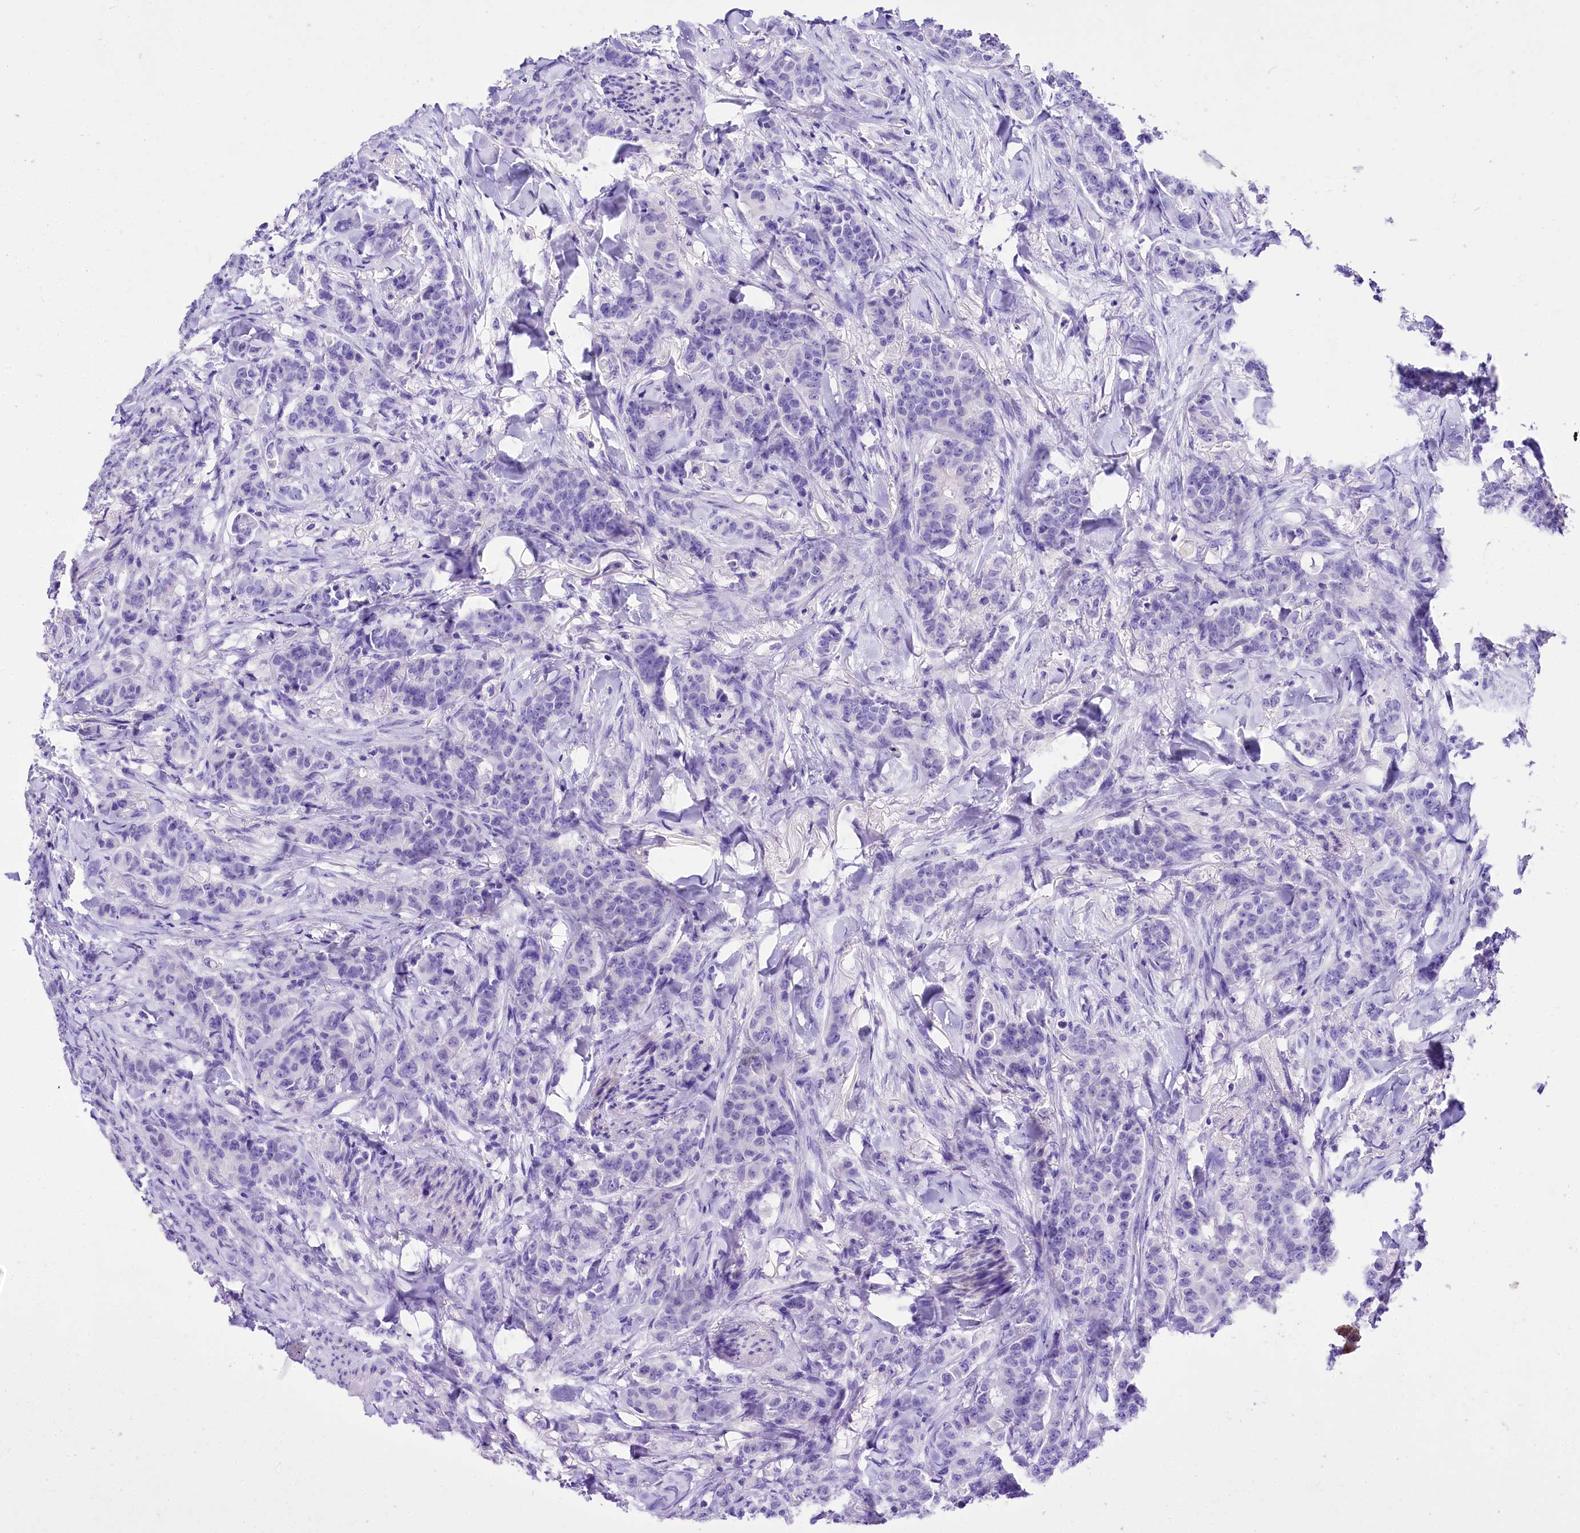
{"staining": {"intensity": "negative", "quantity": "none", "location": "none"}, "tissue": "breast cancer", "cell_type": "Tumor cells", "image_type": "cancer", "snomed": [{"axis": "morphology", "description": "Duct carcinoma"}, {"axis": "topography", "description": "Breast"}], "caption": "Tumor cells show no significant staining in breast intraductal carcinoma.", "gene": "A2ML1", "patient": {"sex": "female", "age": 40}}